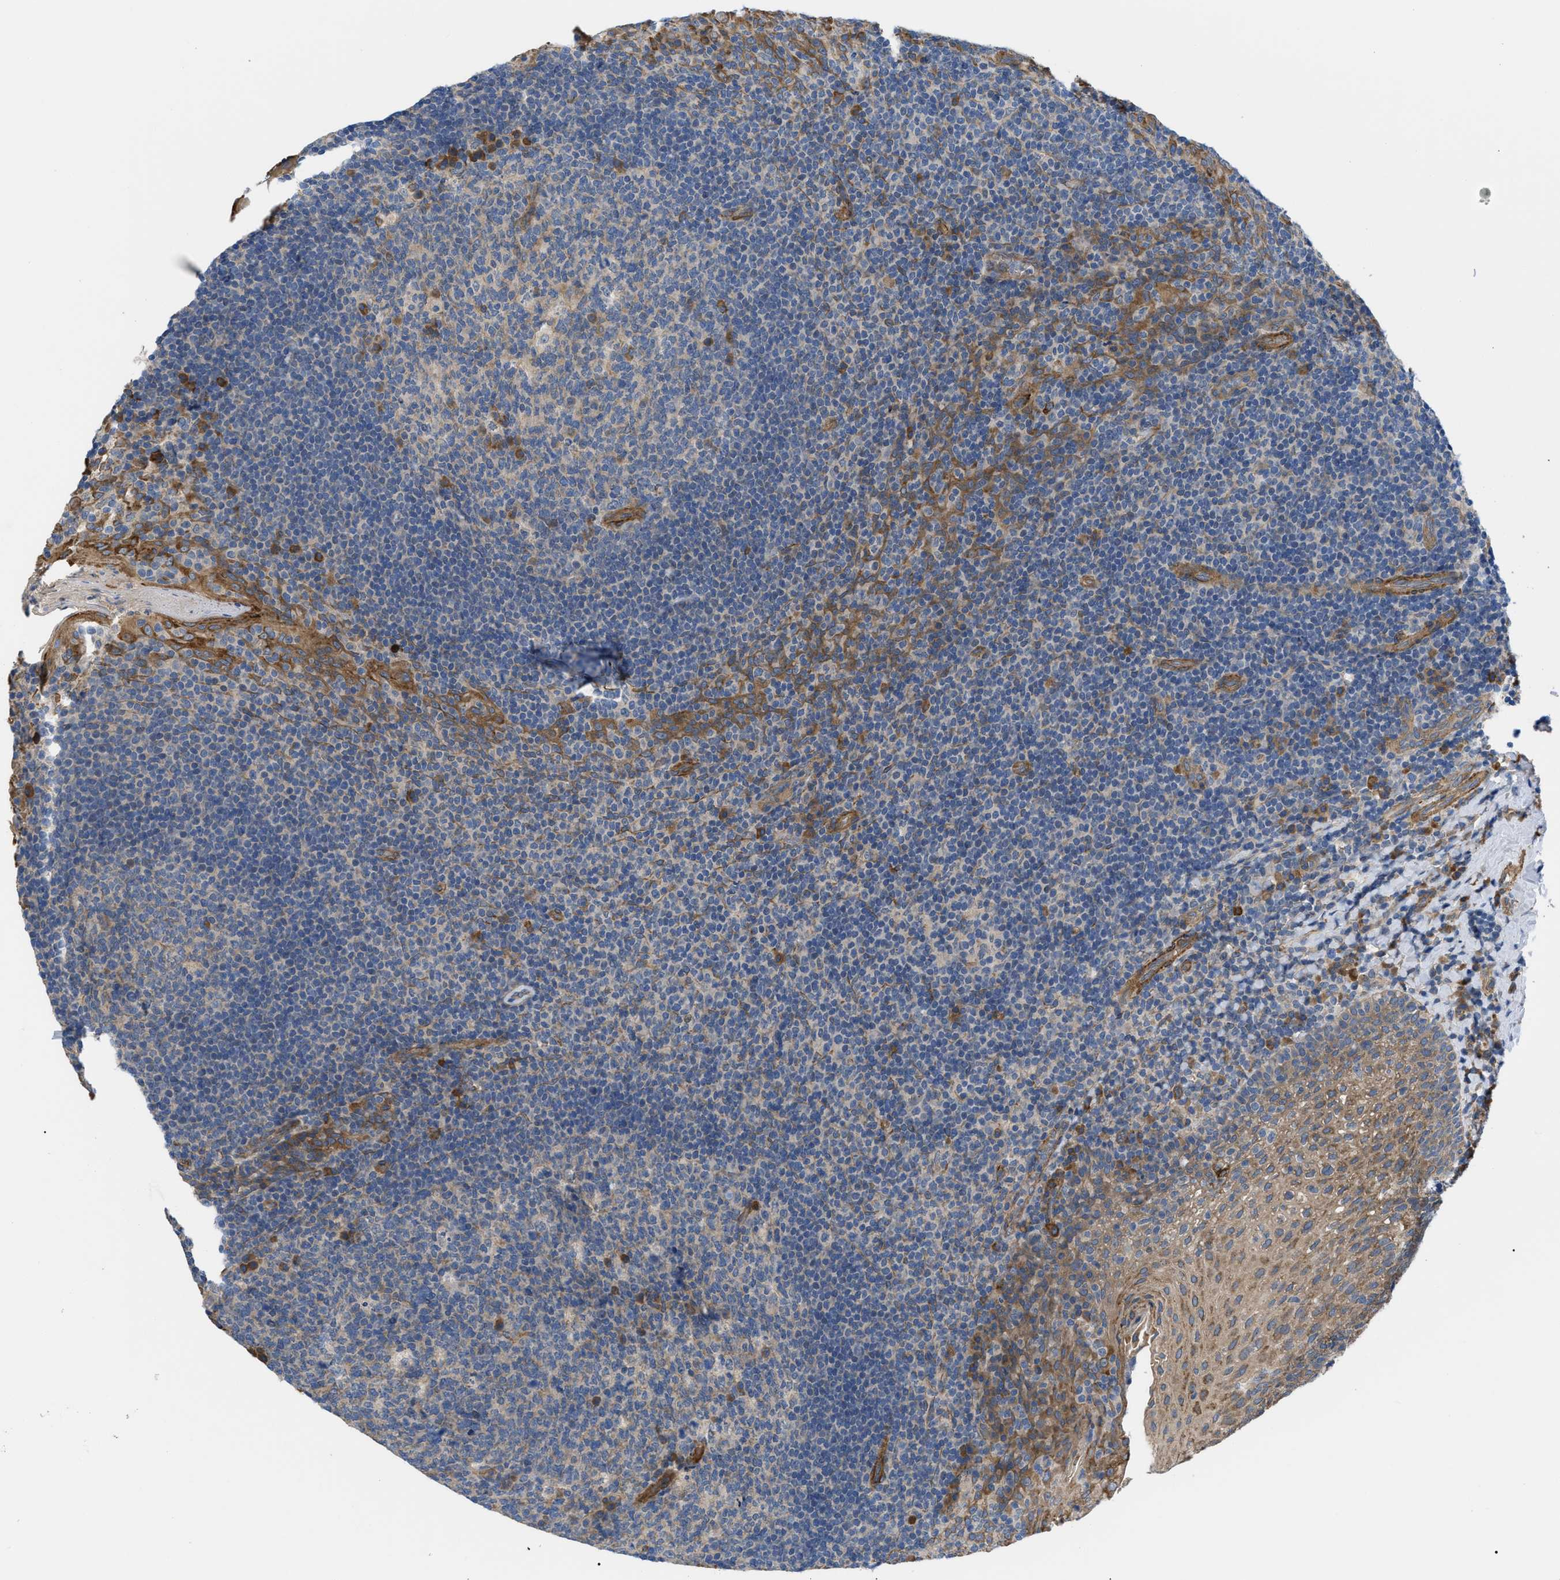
{"staining": {"intensity": "moderate", "quantity": "<25%", "location": "cytoplasmic/membranous"}, "tissue": "tonsil", "cell_type": "Germinal center cells", "image_type": "normal", "snomed": [{"axis": "morphology", "description": "Normal tissue, NOS"}, {"axis": "topography", "description": "Tonsil"}], "caption": "A histopathology image of human tonsil stained for a protein displays moderate cytoplasmic/membranous brown staining in germinal center cells. (DAB (3,3'-diaminobenzidine) IHC with brightfield microscopy, high magnification).", "gene": "MYO10", "patient": {"sex": "male", "age": 17}}